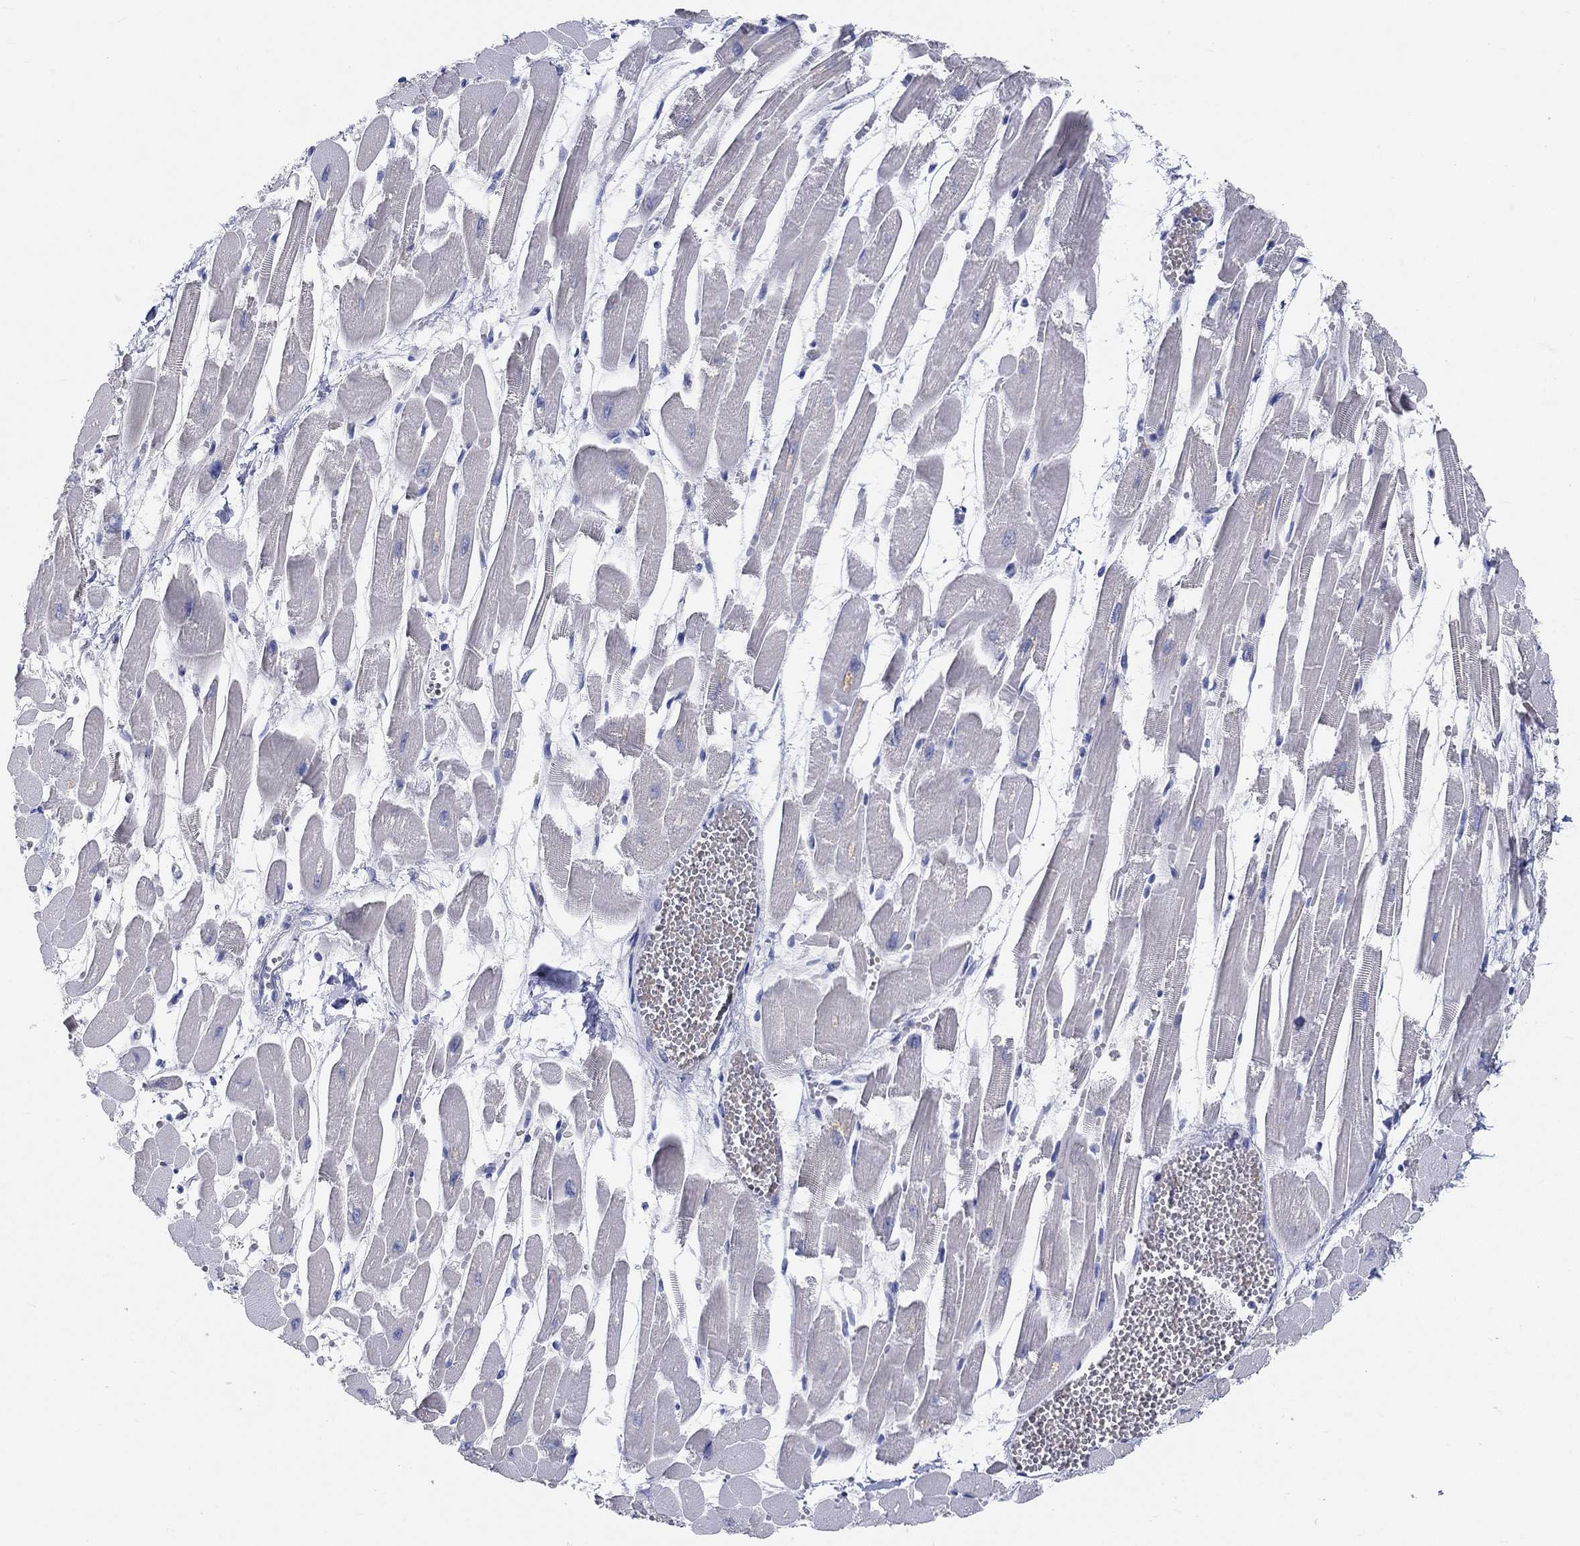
{"staining": {"intensity": "negative", "quantity": "none", "location": "none"}, "tissue": "heart muscle", "cell_type": "Cardiomyocytes", "image_type": "normal", "snomed": [{"axis": "morphology", "description": "Normal tissue, NOS"}, {"axis": "topography", "description": "Heart"}], "caption": "A high-resolution histopathology image shows immunohistochemistry staining of unremarkable heart muscle, which shows no significant staining in cardiomyocytes. The staining was performed using DAB to visualize the protein expression in brown, while the nuclei were stained in blue with hematoxylin (Magnification: 20x).", "gene": "GRIA3", "patient": {"sex": "female", "age": 52}}